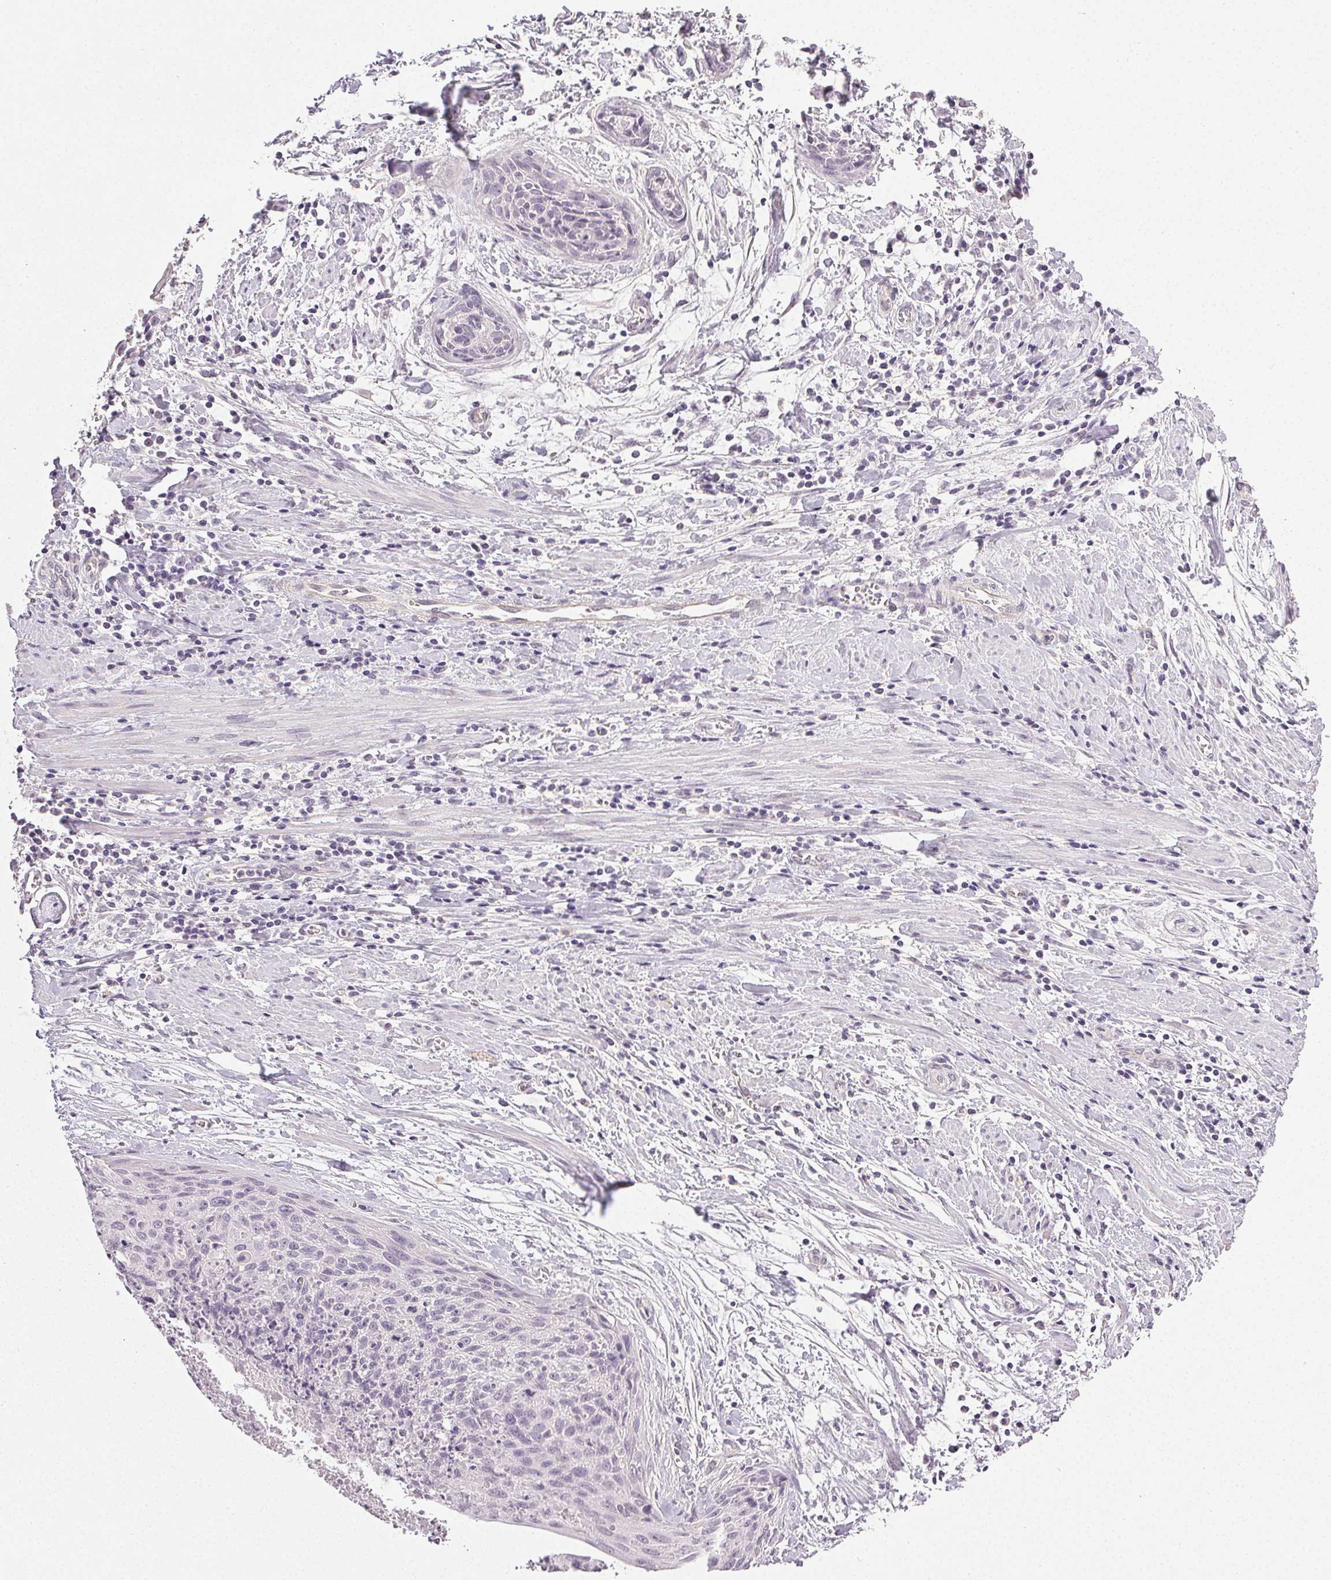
{"staining": {"intensity": "negative", "quantity": "none", "location": "none"}, "tissue": "cervical cancer", "cell_type": "Tumor cells", "image_type": "cancer", "snomed": [{"axis": "morphology", "description": "Squamous cell carcinoma, NOS"}, {"axis": "topography", "description": "Cervix"}], "caption": "This micrograph is of cervical squamous cell carcinoma stained with IHC to label a protein in brown with the nuclei are counter-stained blue. There is no staining in tumor cells. (Brightfield microscopy of DAB (3,3'-diaminobenzidine) immunohistochemistry (IHC) at high magnification).", "gene": "PLCB1", "patient": {"sex": "female", "age": 55}}